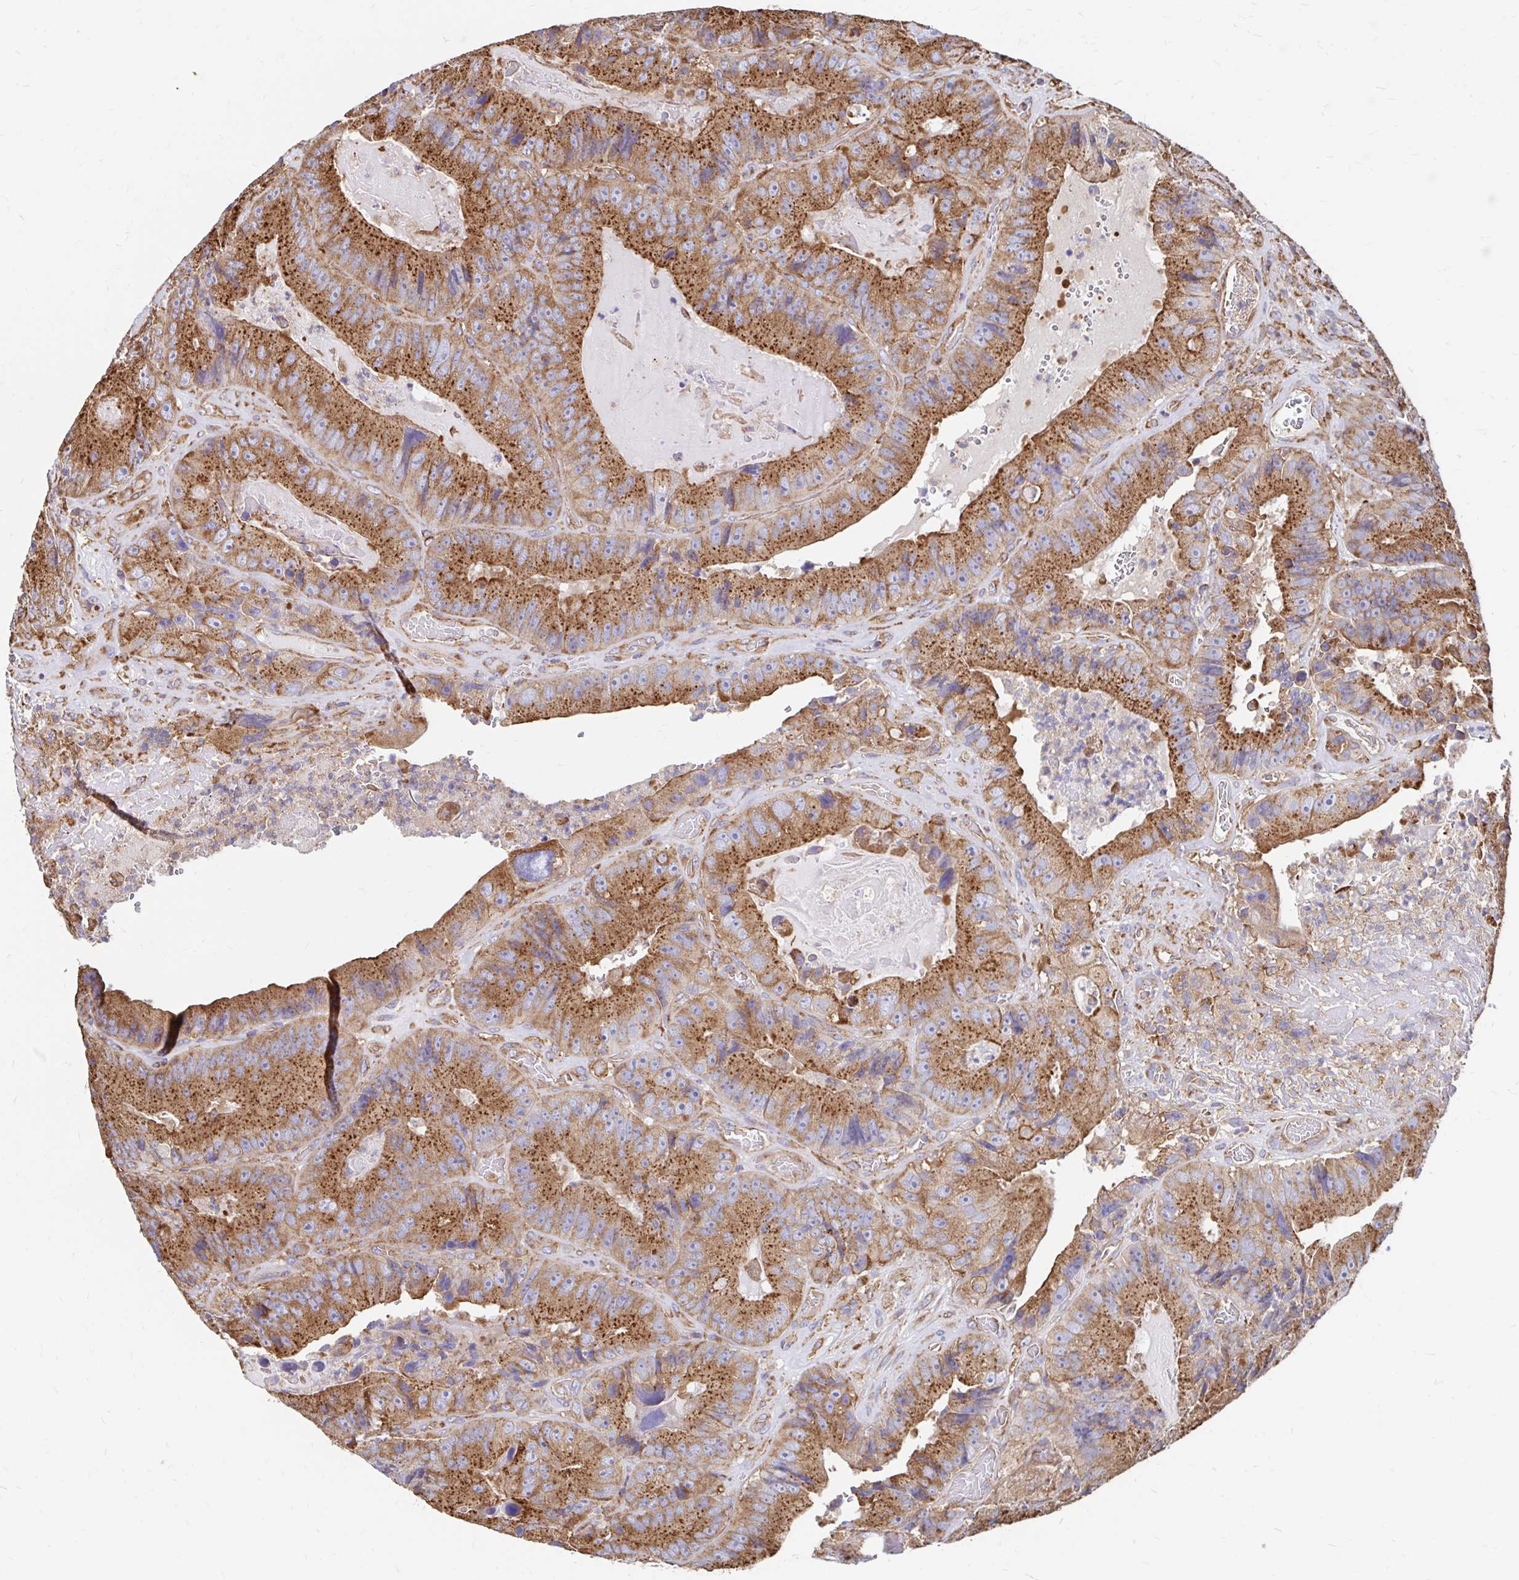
{"staining": {"intensity": "strong", "quantity": ">75%", "location": "cytoplasmic/membranous"}, "tissue": "colorectal cancer", "cell_type": "Tumor cells", "image_type": "cancer", "snomed": [{"axis": "morphology", "description": "Adenocarcinoma, NOS"}, {"axis": "topography", "description": "Colon"}], "caption": "Colorectal adenocarcinoma was stained to show a protein in brown. There is high levels of strong cytoplasmic/membranous positivity in approximately >75% of tumor cells. (brown staining indicates protein expression, while blue staining denotes nuclei).", "gene": "CLTC", "patient": {"sex": "female", "age": 86}}